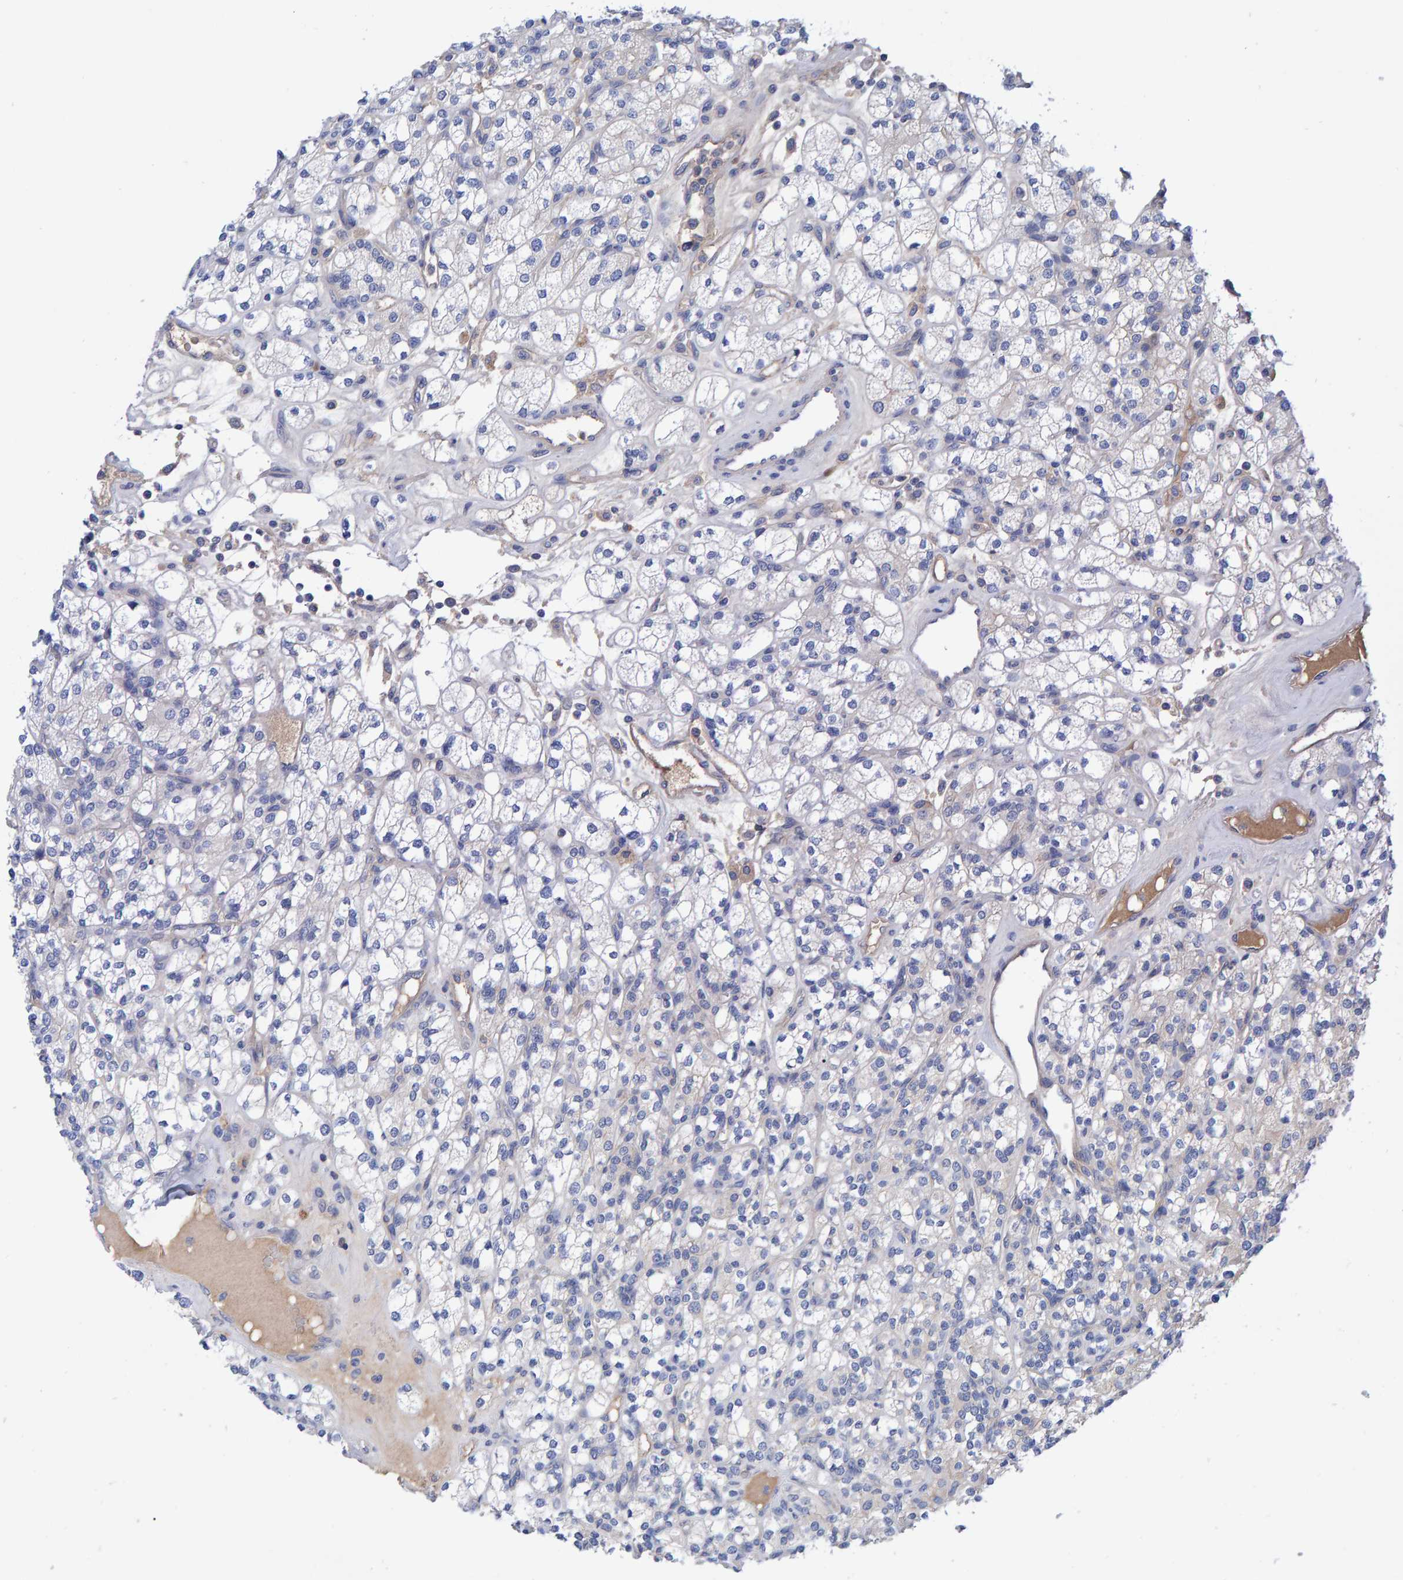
{"staining": {"intensity": "negative", "quantity": "none", "location": "none"}, "tissue": "renal cancer", "cell_type": "Tumor cells", "image_type": "cancer", "snomed": [{"axis": "morphology", "description": "Adenocarcinoma, NOS"}, {"axis": "topography", "description": "Kidney"}], "caption": "Image shows no significant protein staining in tumor cells of renal adenocarcinoma.", "gene": "EFR3A", "patient": {"sex": "male", "age": 77}}